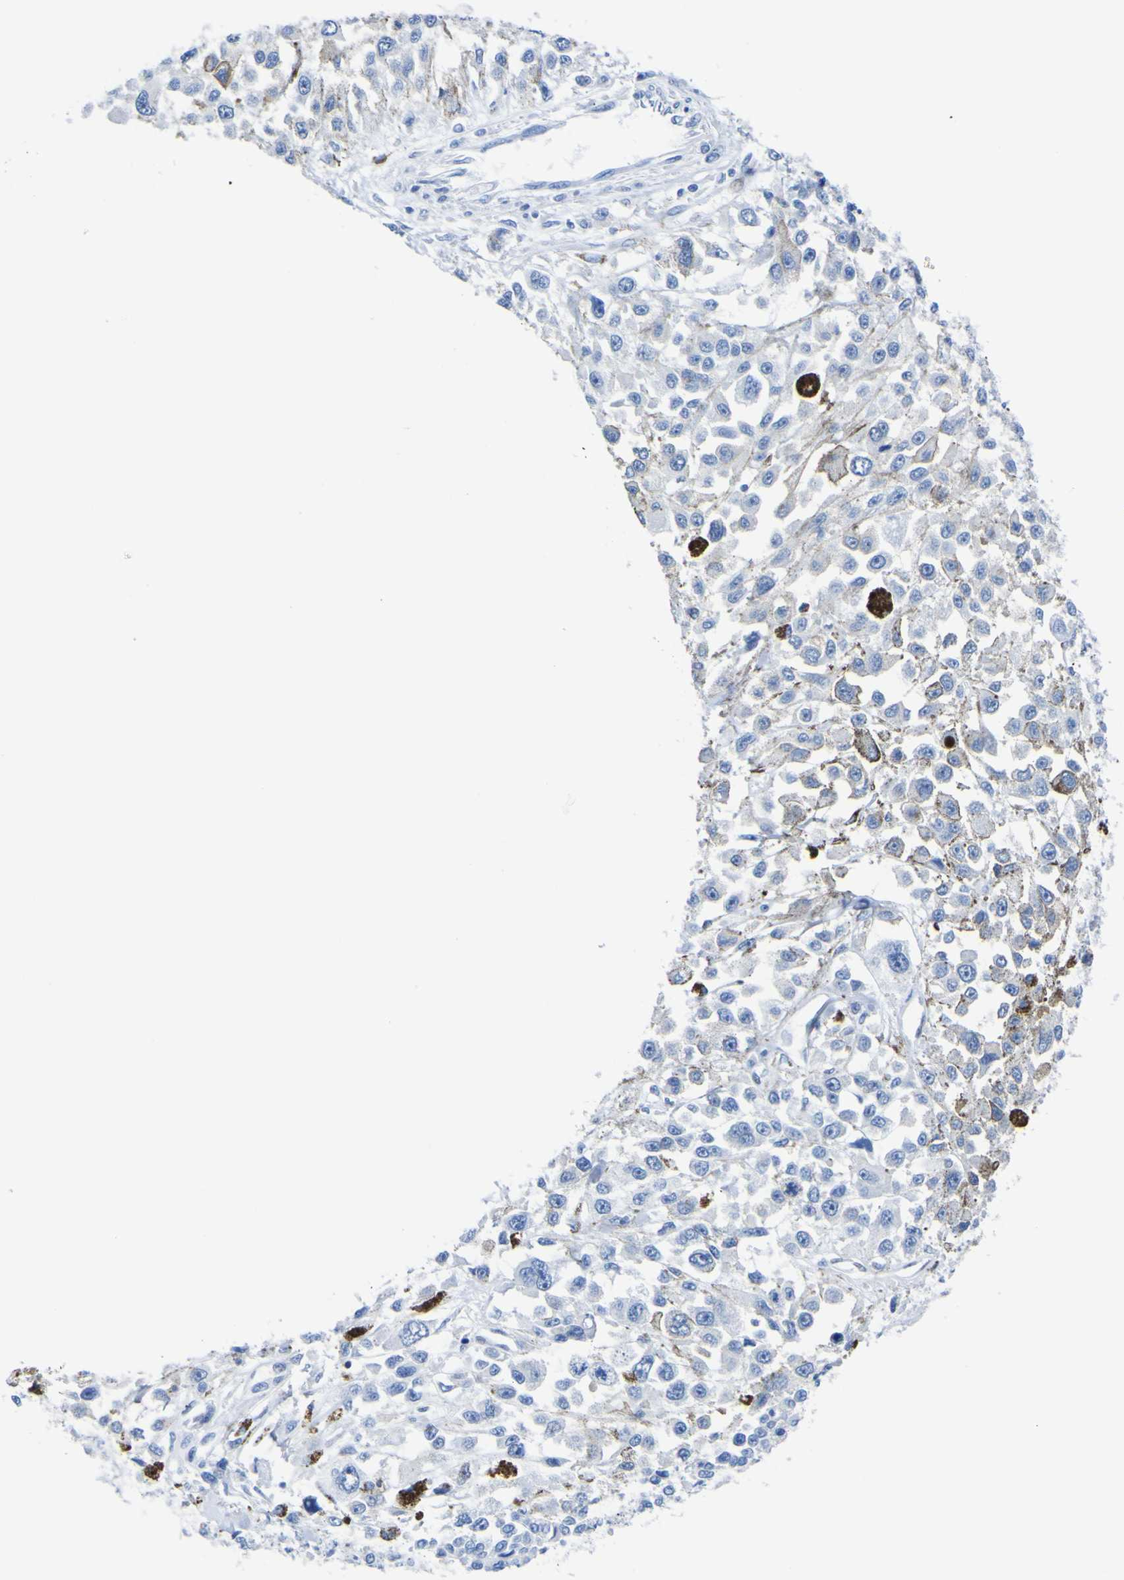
{"staining": {"intensity": "negative", "quantity": "none", "location": "none"}, "tissue": "melanoma", "cell_type": "Tumor cells", "image_type": "cancer", "snomed": [{"axis": "morphology", "description": "Malignant melanoma, Metastatic site"}, {"axis": "topography", "description": "Lymph node"}], "caption": "Malignant melanoma (metastatic site) was stained to show a protein in brown. There is no significant positivity in tumor cells. (DAB immunohistochemistry, high magnification).", "gene": "DACH1", "patient": {"sex": "male", "age": 59}}